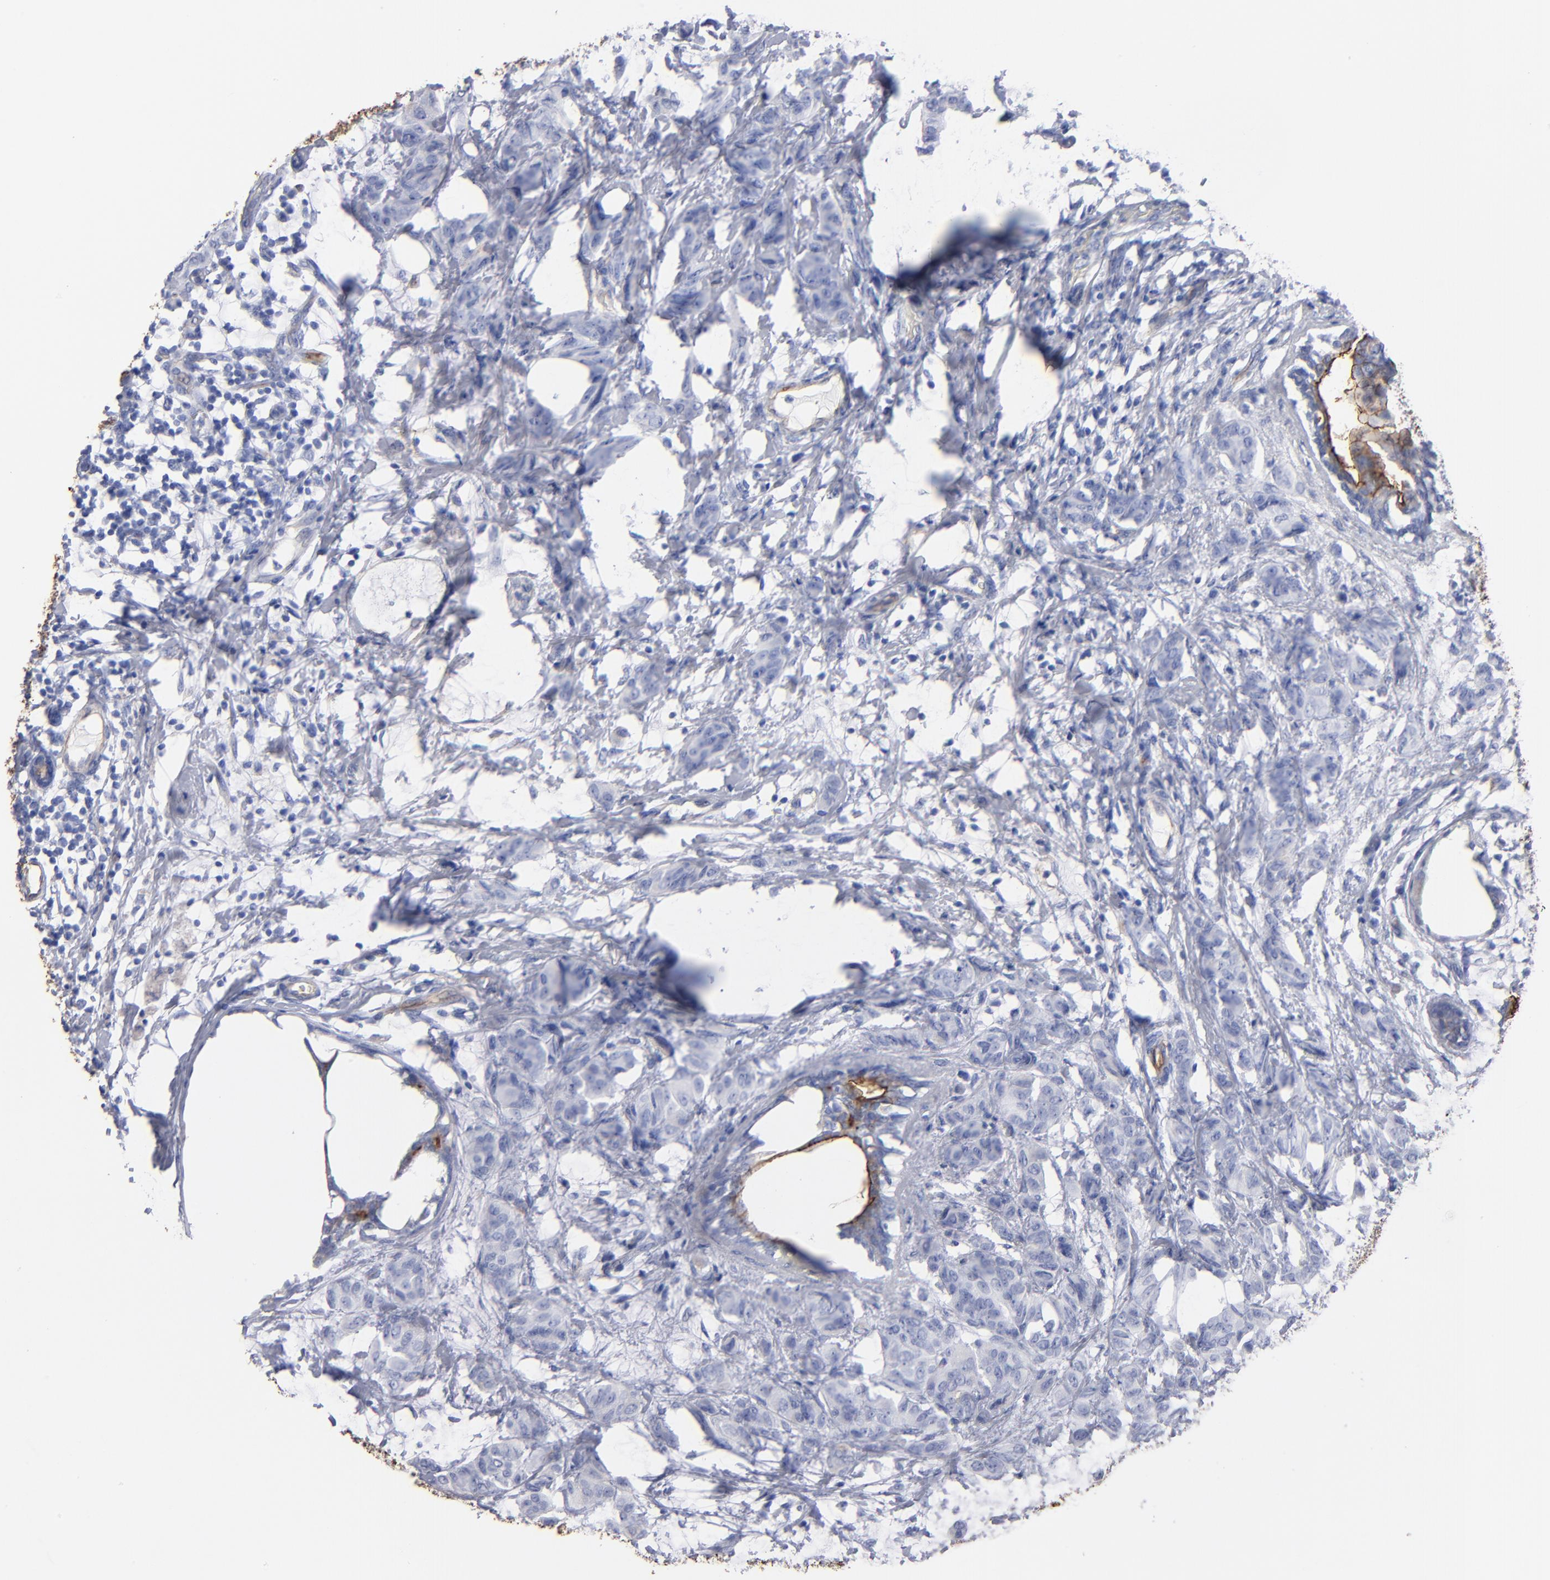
{"staining": {"intensity": "negative", "quantity": "none", "location": "none"}, "tissue": "breast cancer", "cell_type": "Tumor cells", "image_type": "cancer", "snomed": [{"axis": "morphology", "description": "Duct carcinoma"}, {"axis": "topography", "description": "Breast"}], "caption": "Breast cancer (invasive ductal carcinoma) was stained to show a protein in brown. There is no significant positivity in tumor cells.", "gene": "TM4SF1", "patient": {"sex": "female", "age": 40}}